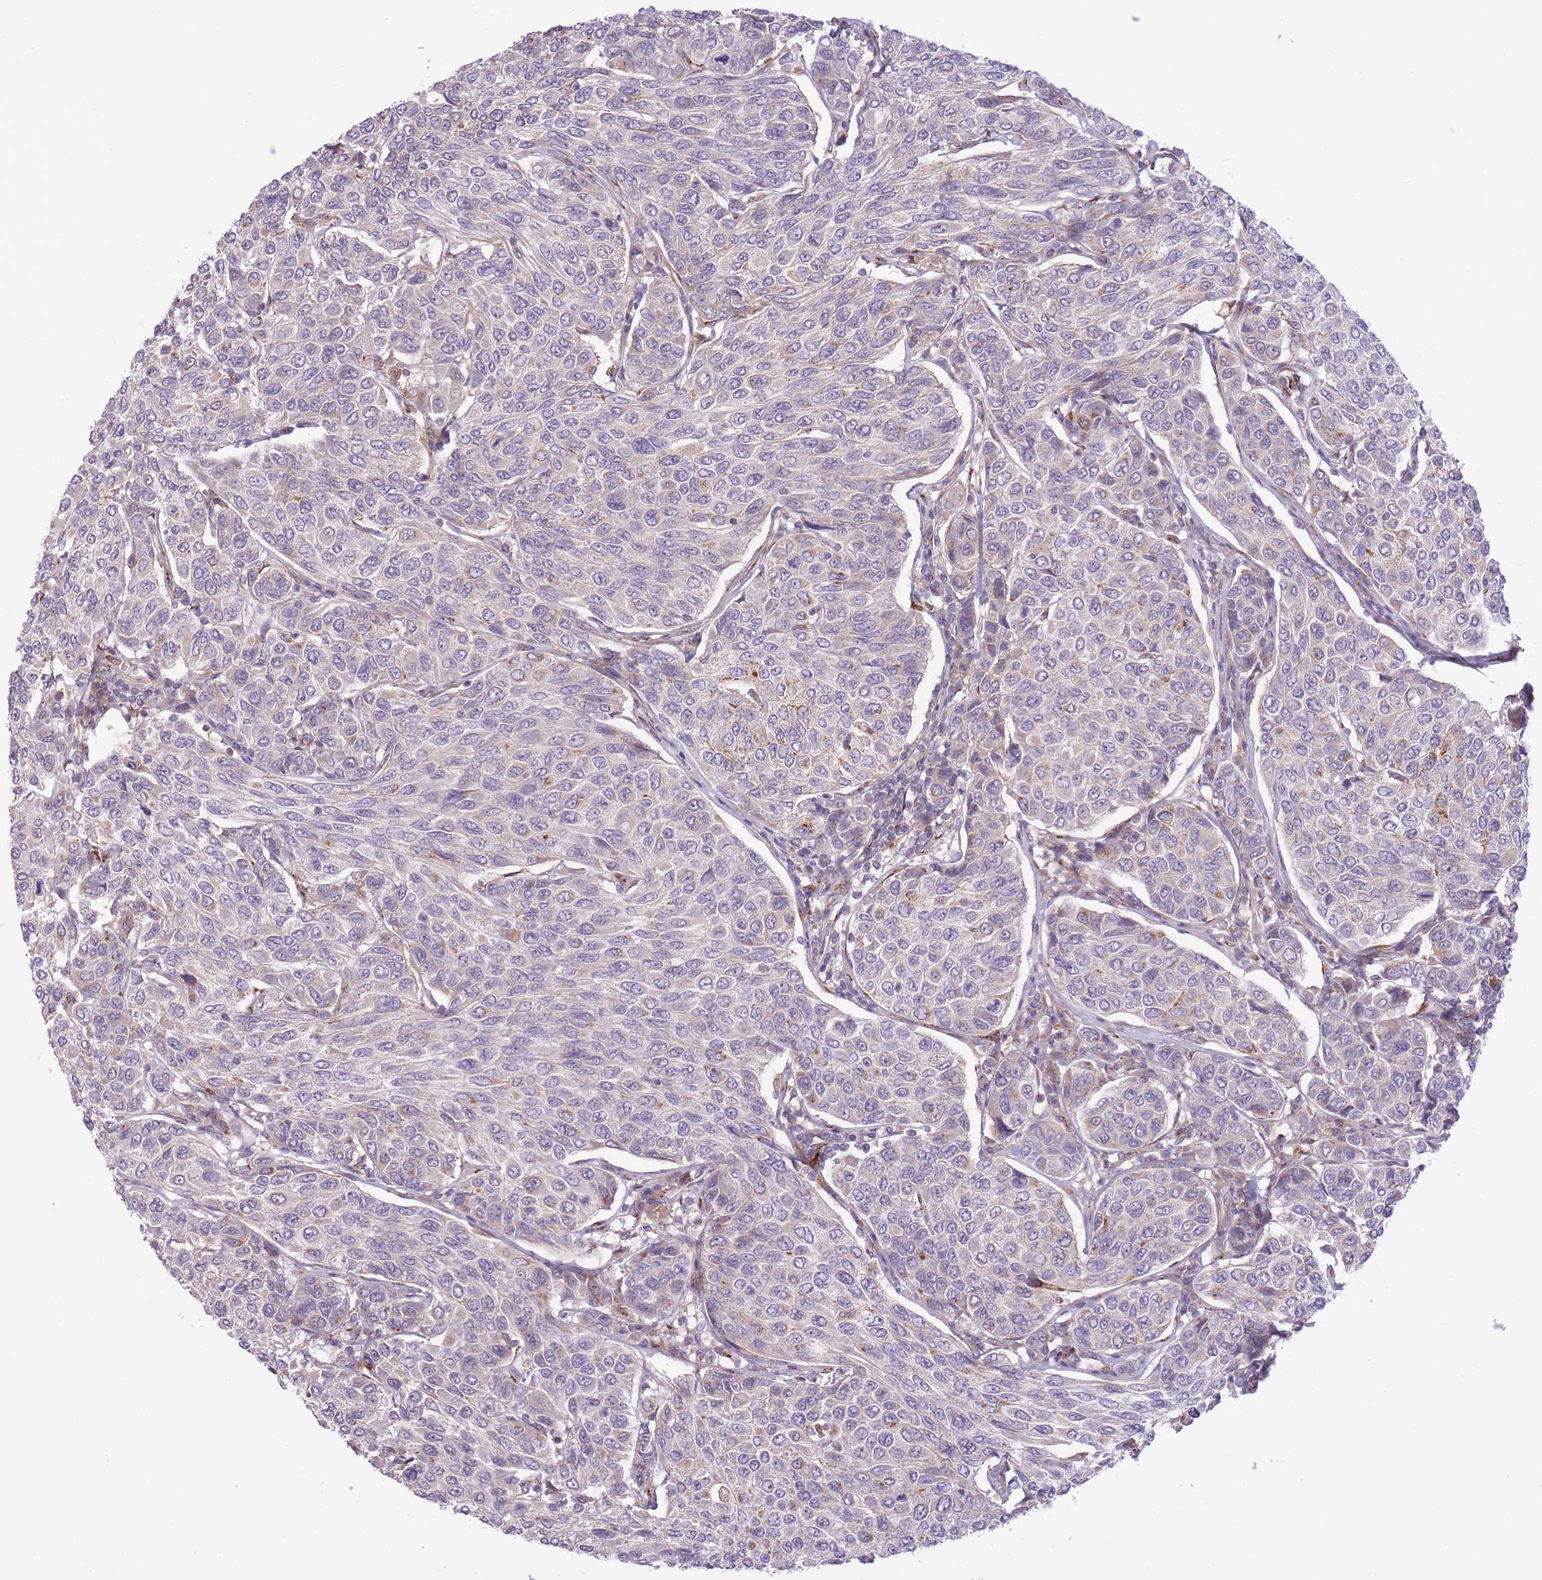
{"staining": {"intensity": "moderate", "quantity": "<25%", "location": "cytoplasmic/membranous"}, "tissue": "breast cancer", "cell_type": "Tumor cells", "image_type": "cancer", "snomed": [{"axis": "morphology", "description": "Duct carcinoma"}, {"axis": "topography", "description": "Breast"}], "caption": "Breast intraductal carcinoma stained for a protein reveals moderate cytoplasmic/membranous positivity in tumor cells.", "gene": "ZBED5", "patient": {"sex": "female", "age": 55}}